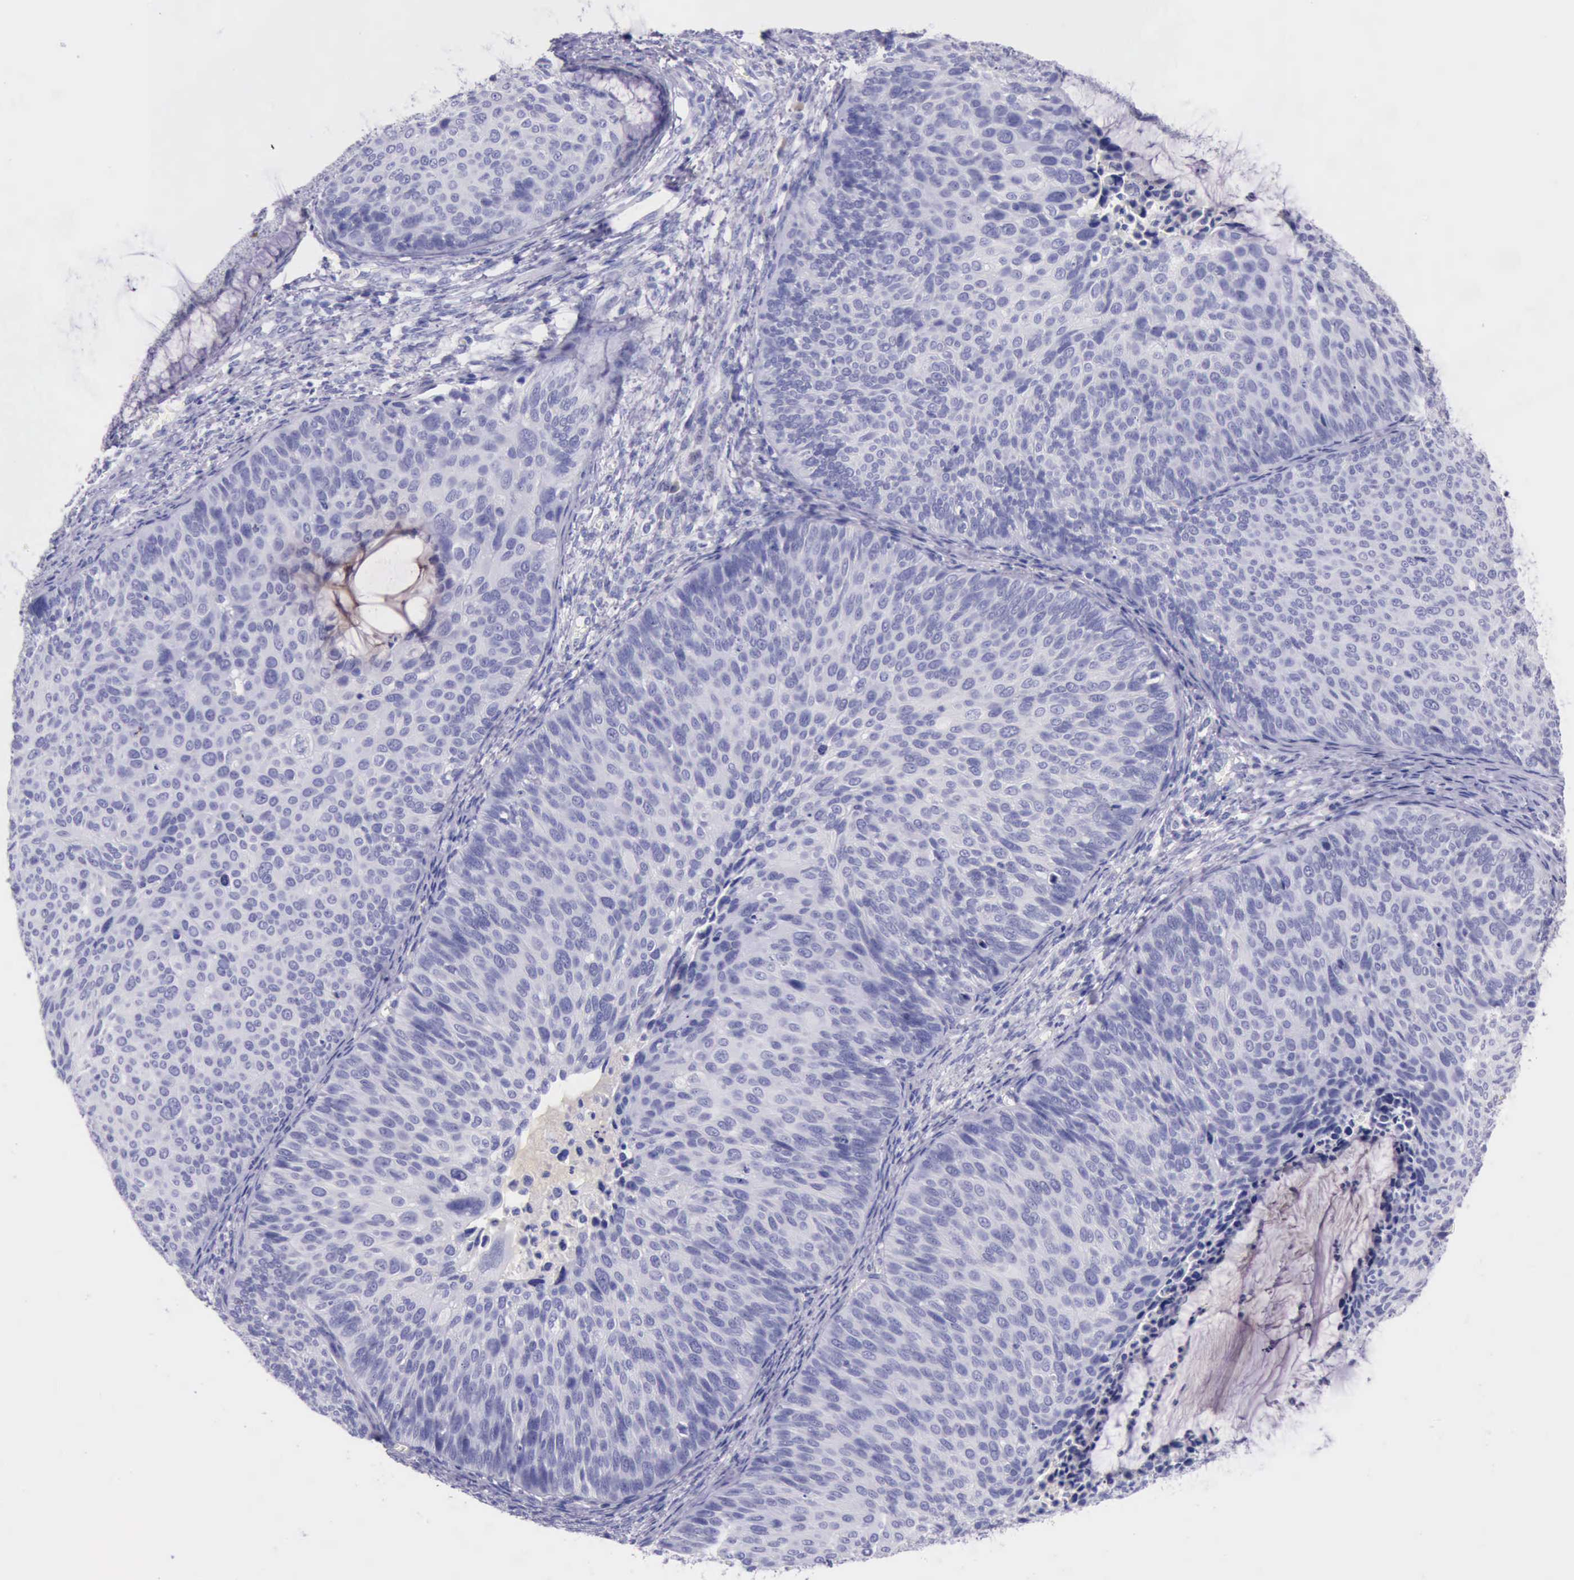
{"staining": {"intensity": "negative", "quantity": "none", "location": "none"}, "tissue": "cervical cancer", "cell_type": "Tumor cells", "image_type": "cancer", "snomed": [{"axis": "morphology", "description": "Squamous cell carcinoma, NOS"}, {"axis": "topography", "description": "Cervix"}], "caption": "Protein analysis of cervical squamous cell carcinoma reveals no significant expression in tumor cells.", "gene": "KRT8", "patient": {"sex": "female", "age": 36}}